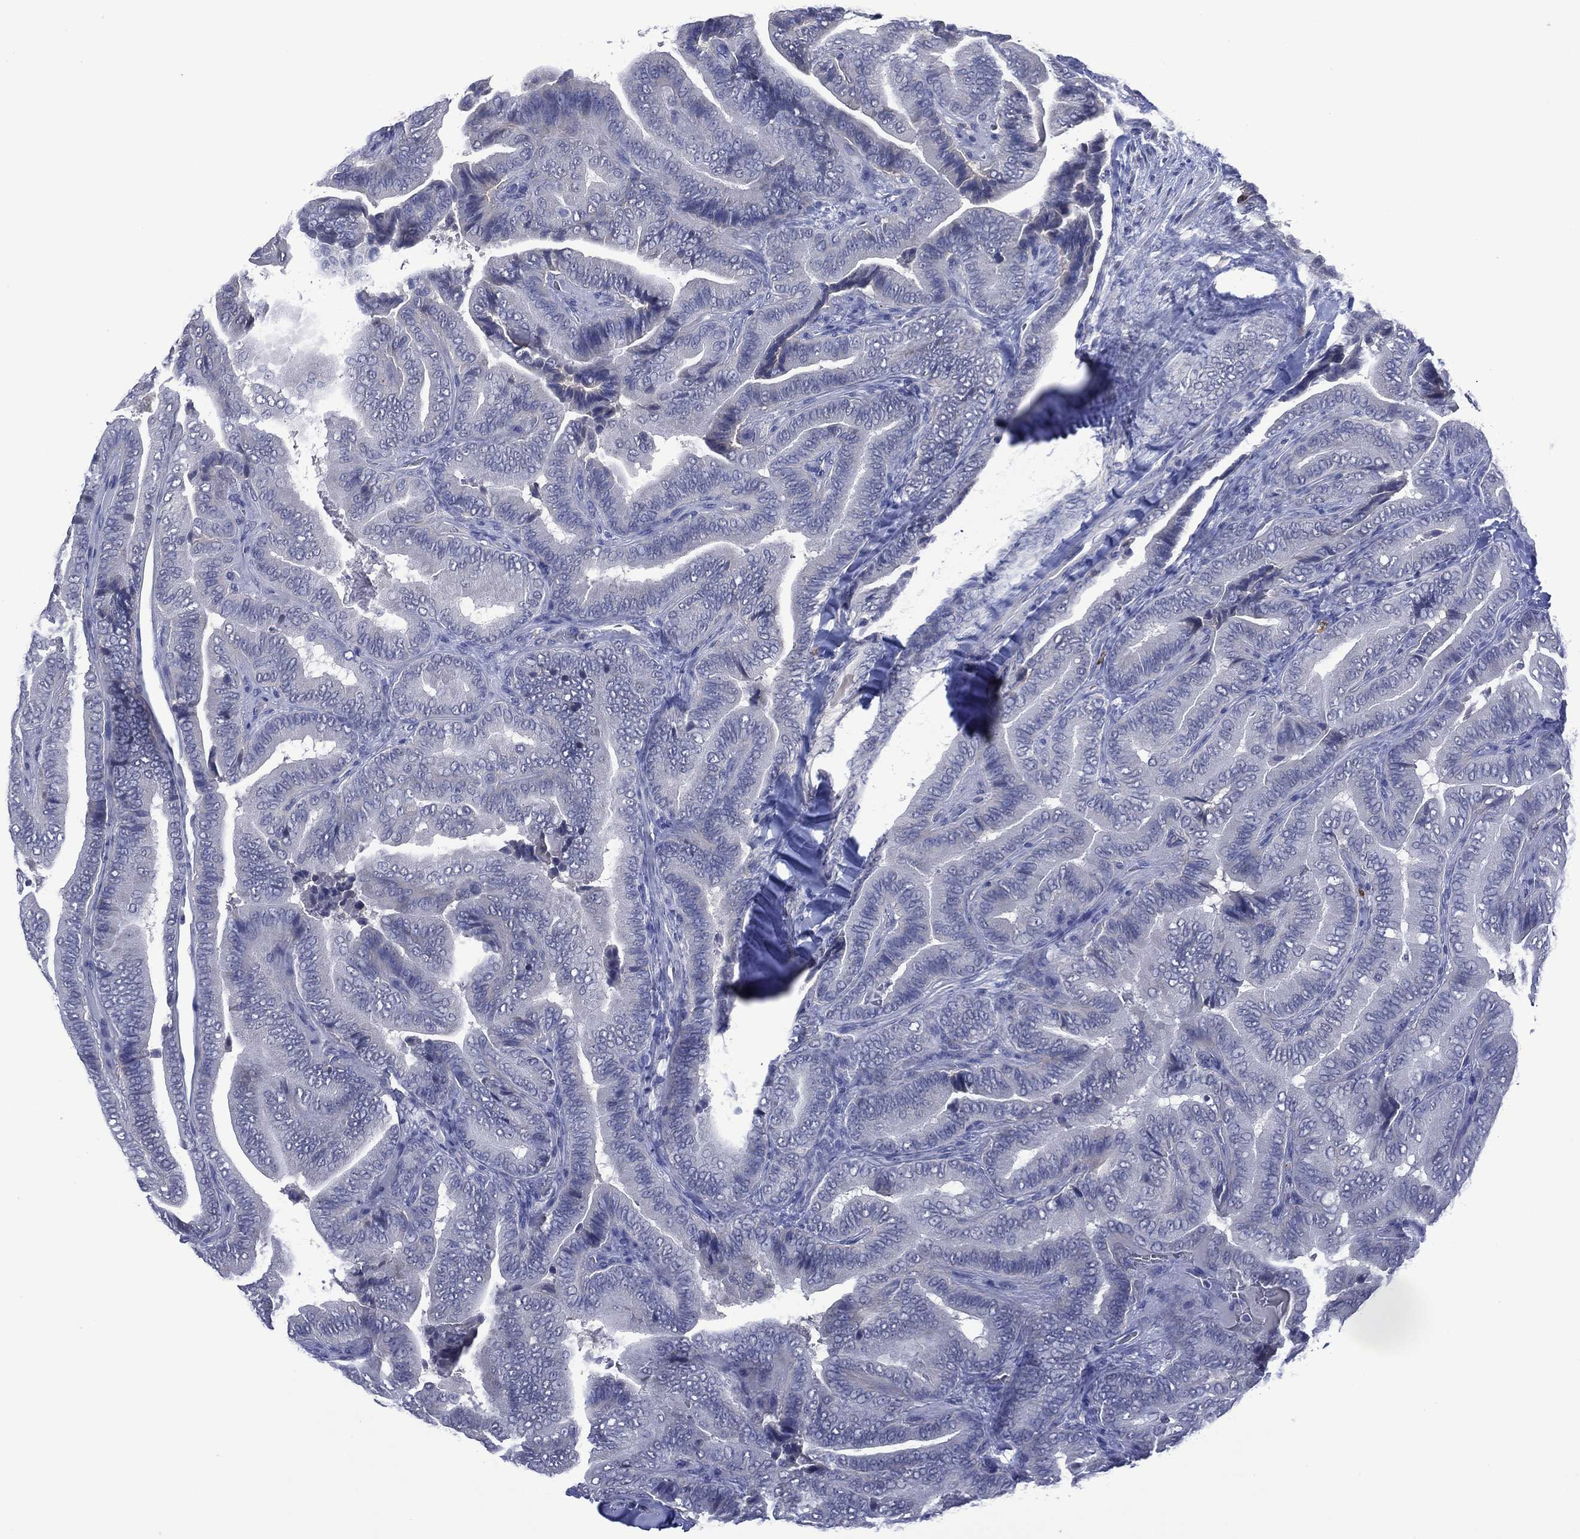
{"staining": {"intensity": "negative", "quantity": "none", "location": "none"}, "tissue": "thyroid cancer", "cell_type": "Tumor cells", "image_type": "cancer", "snomed": [{"axis": "morphology", "description": "Papillary adenocarcinoma, NOS"}, {"axis": "topography", "description": "Thyroid gland"}], "caption": "Papillary adenocarcinoma (thyroid) was stained to show a protein in brown. There is no significant expression in tumor cells.", "gene": "ASB10", "patient": {"sex": "male", "age": 61}}